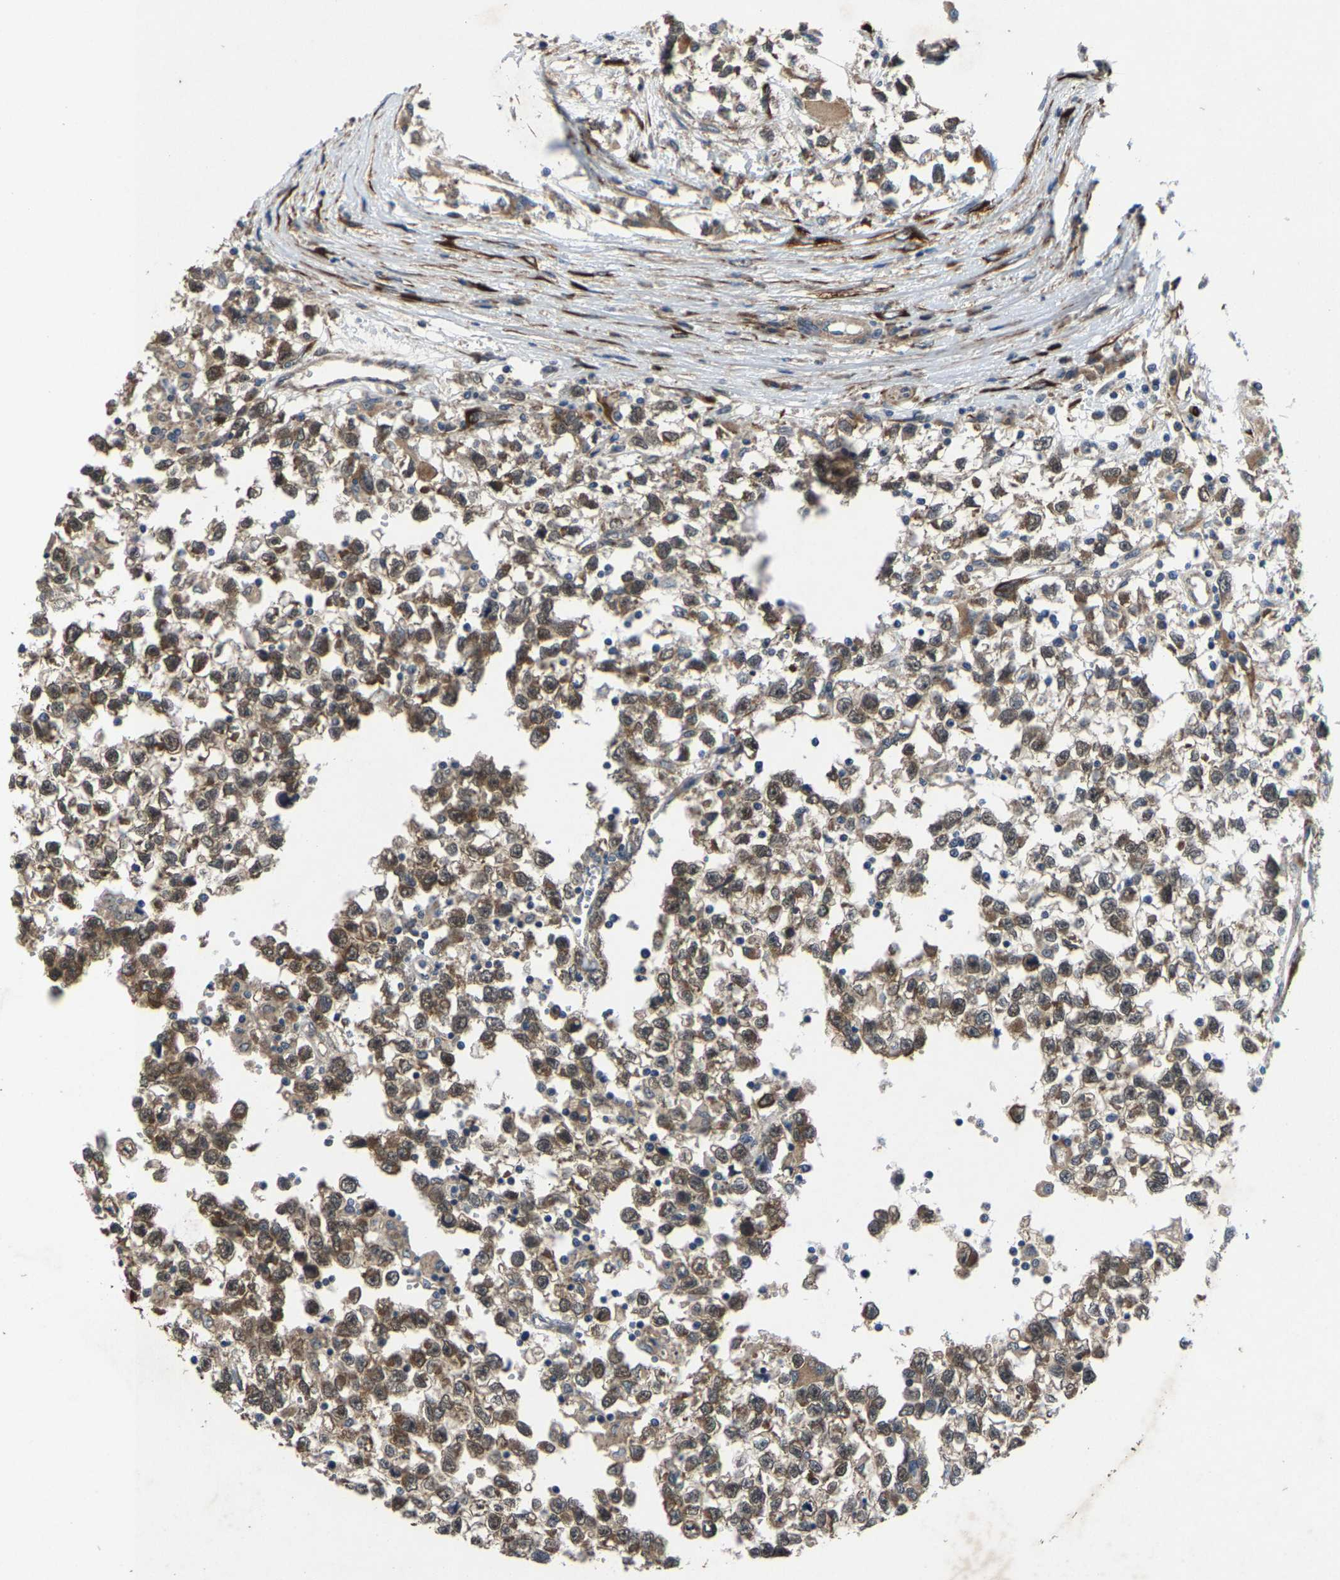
{"staining": {"intensity": "moderate", "quantity": ">75%", "location": "cytoplasmic/membranous"}, "tissue": "testis cancer", "cell_type": "Tumor cells", "image_type": "cancer", "snomed": [{"axis": "morphology", "description": "Seminoma, NOS"}, {"axis": "morphology", "description": "Carcinoma, Embryonal, NOS"}, {"axis": "topography", "description": "Testis"}], "caption": "Immunohistochemical staining of testis cancer (seminoma) exhibits medium levels of moderate cytoplasmic/membranous staining in about >75% of tumor cells.", "gene": "PDP1", "patient": {"sex": "male", "age": 51}}